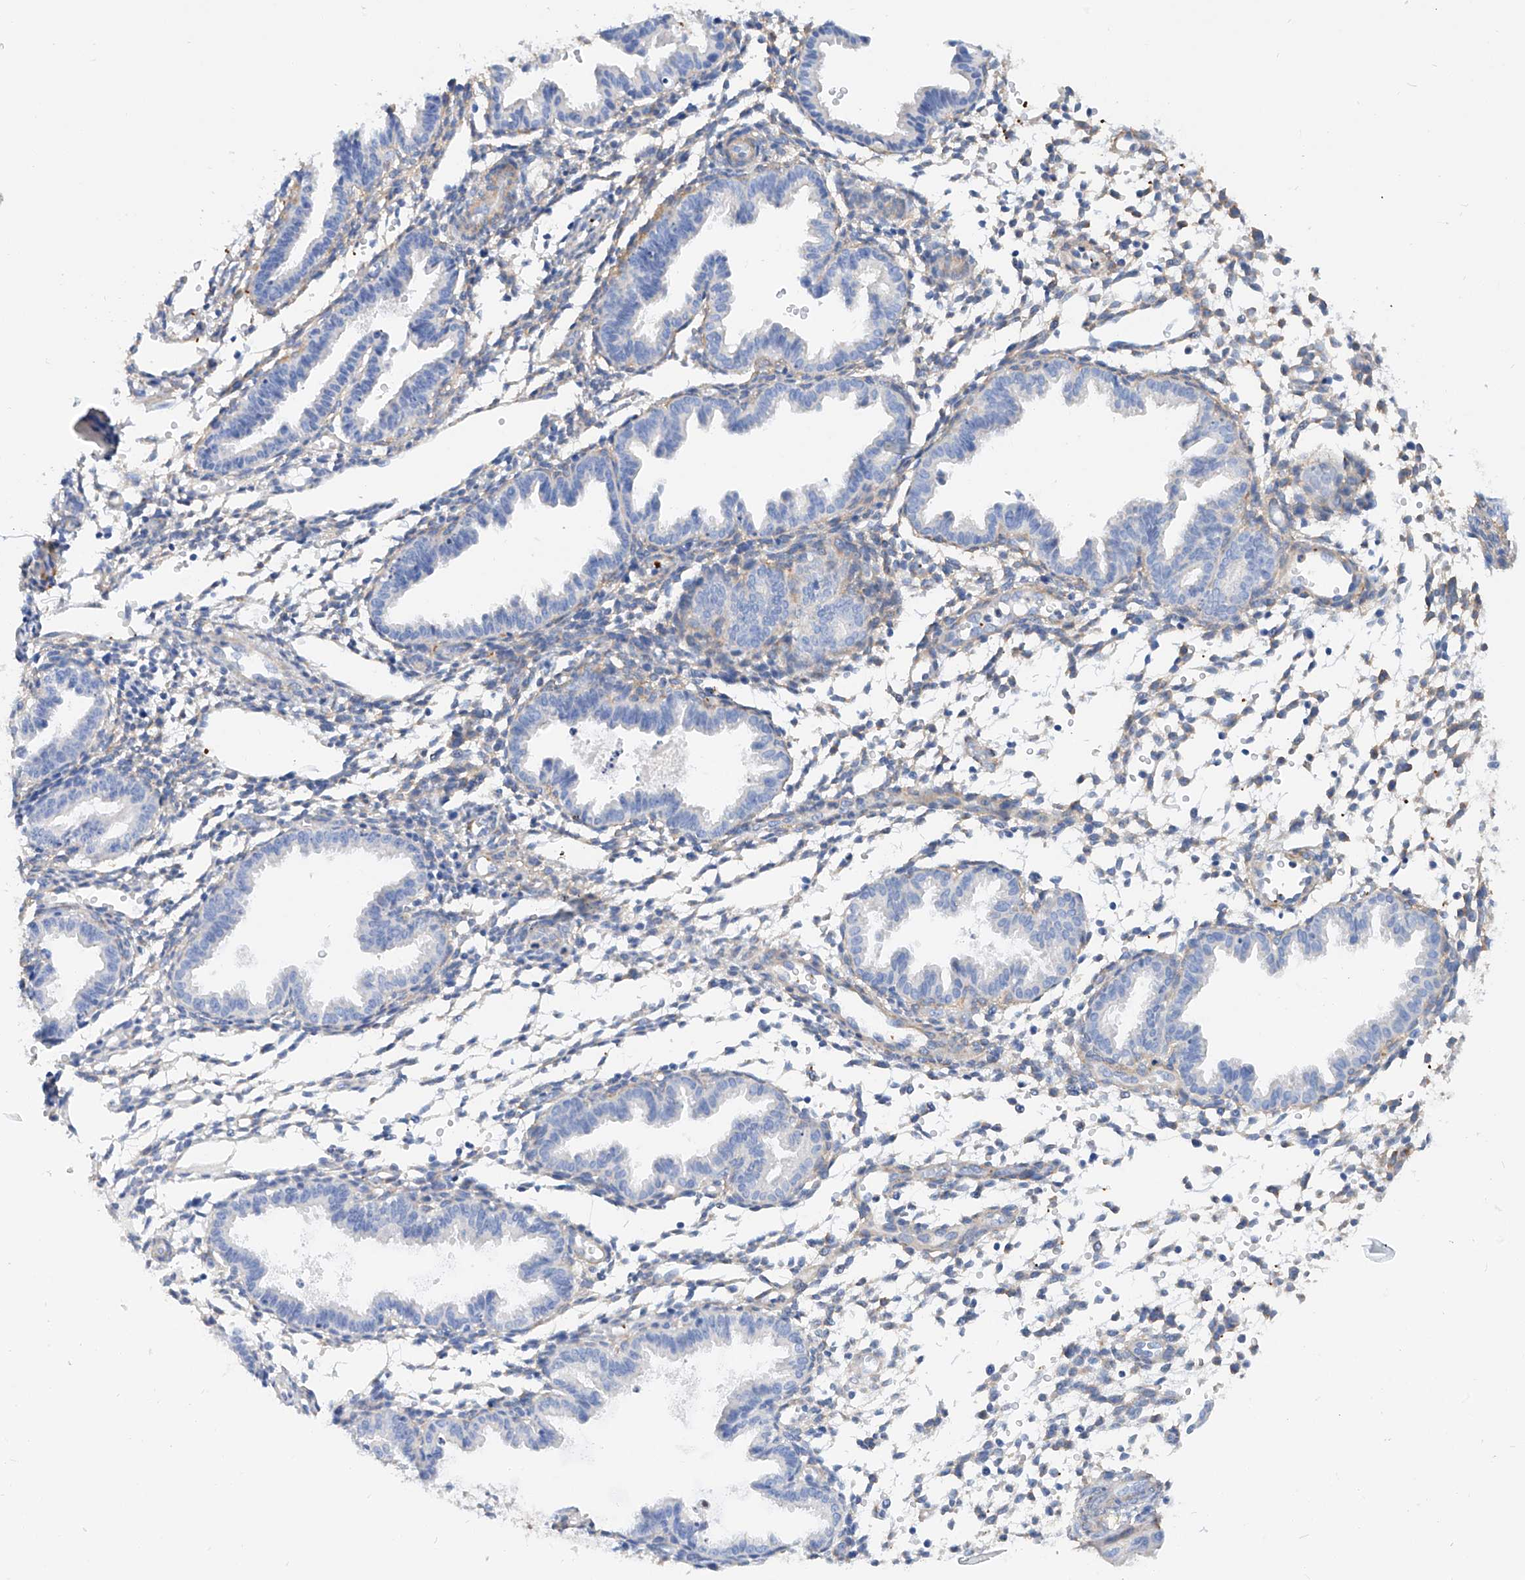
{"staining": {"intensity": "negative", "quantity": "none", "location": "none"}, "tissue": "endometrium", "cell_type": "Cells in endometrial stroma", "image_type": "normal", "snomed": [{"axis": "morphology", "description": "Normal tissue, NOS"}, {"axis": "topography", "description": "Endometrium"}], "caption": "This is a image of immunohistochemistry (IHC) staining of unremarkable endometrium, which shows no positivity in cells in endometrial stroma.", "gene": "TAS2R60", "patient": {"sex": "female", "age": 33}}